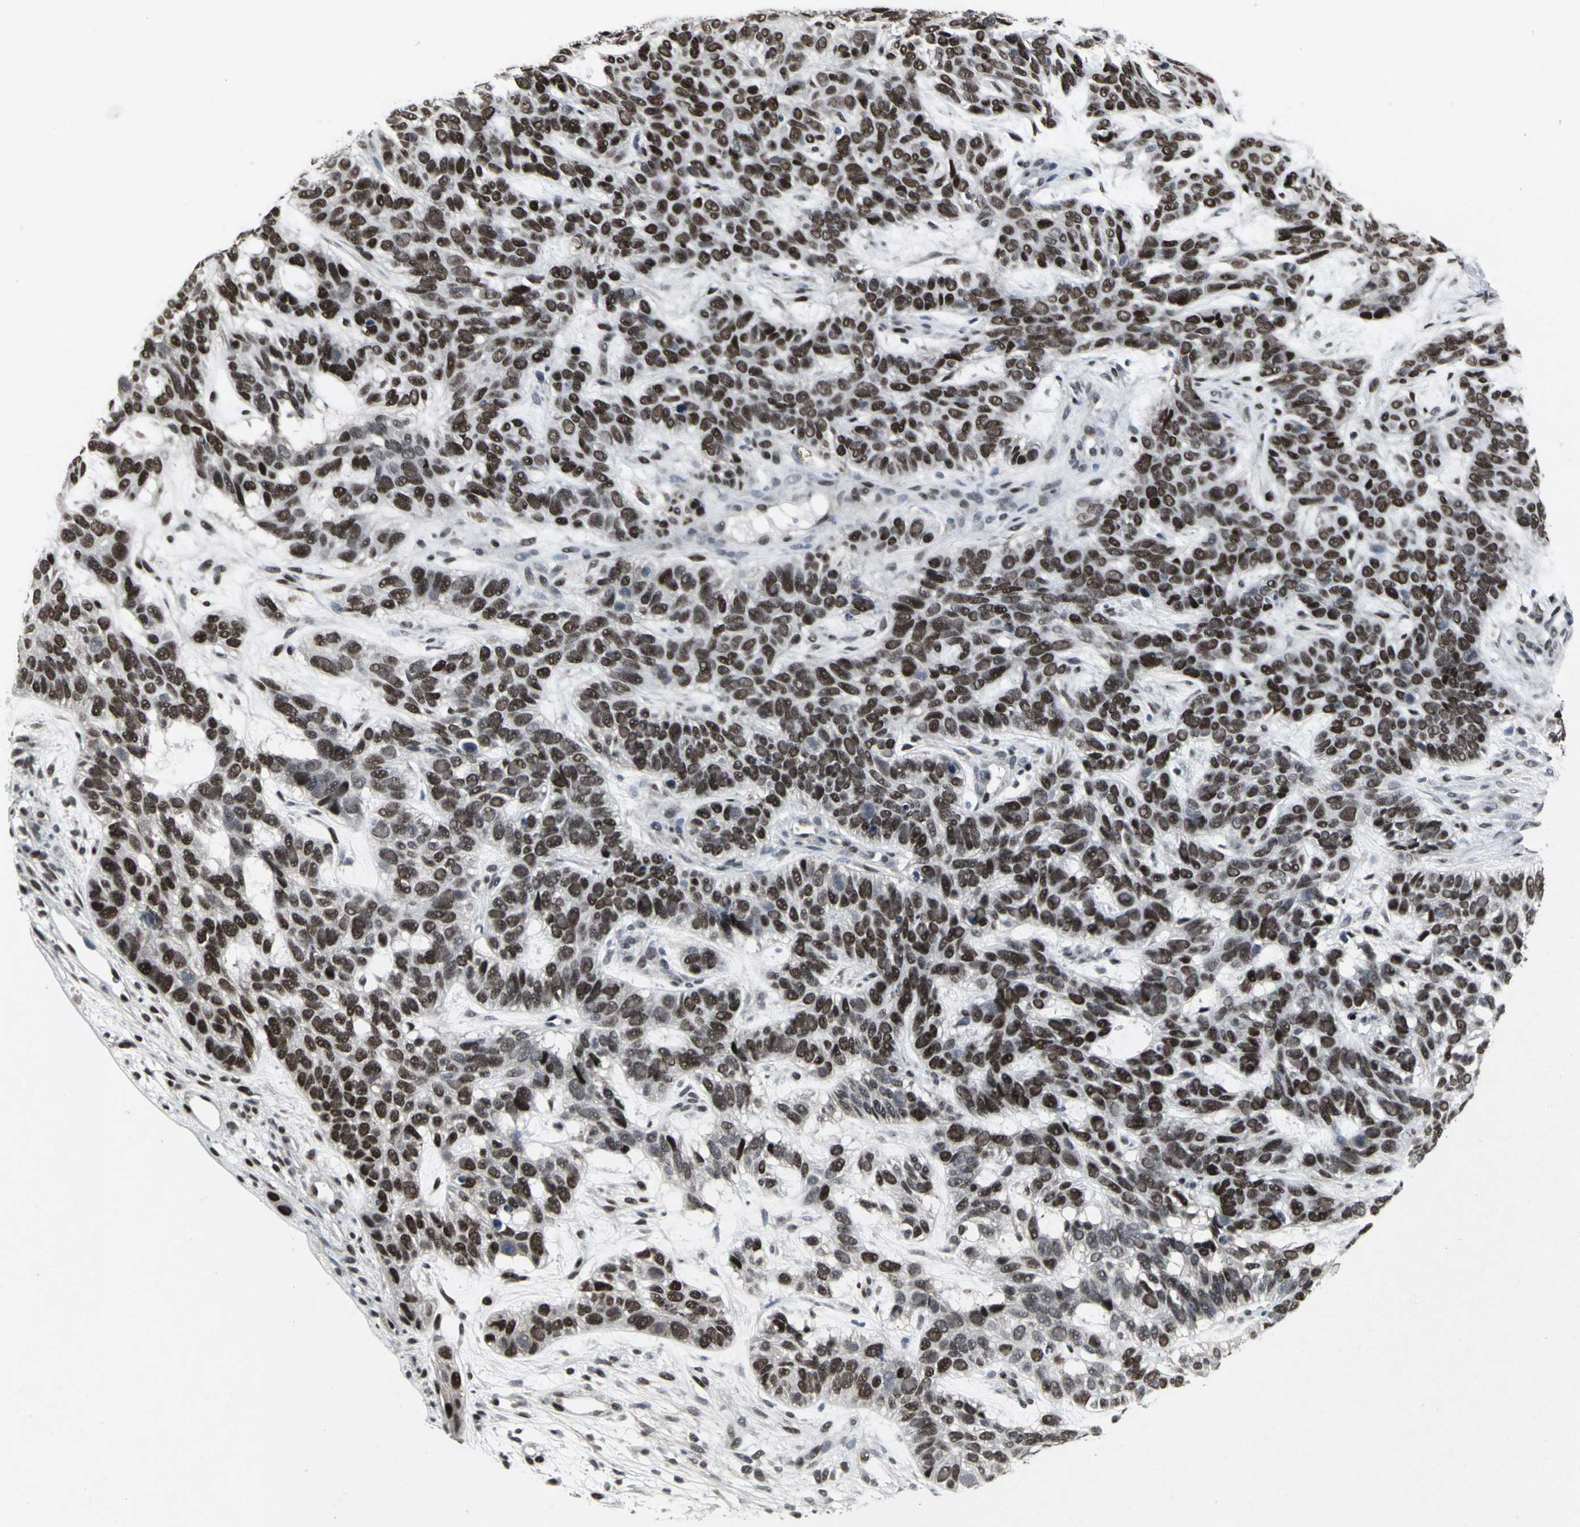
{"staining": {"intensity": "strong", "quantity": ">75%", "location": "nuclear"}, "tissue": "skin cancer", "cell_type": "Tumor cells", "image_type": "cancer", "snomed": [{"axis": "morphology", "description": "Basal cell carcinoma"}, {"axis": "topography", "description": "Skin"}], "caption": "This is a histology image of immunohistochemistry staining of basal cell carcinoma (skin), which shows strong staining in the nuclear of tumor cells.", "gene": "SRF", "patient": {"sex": "male", "age": 87}}